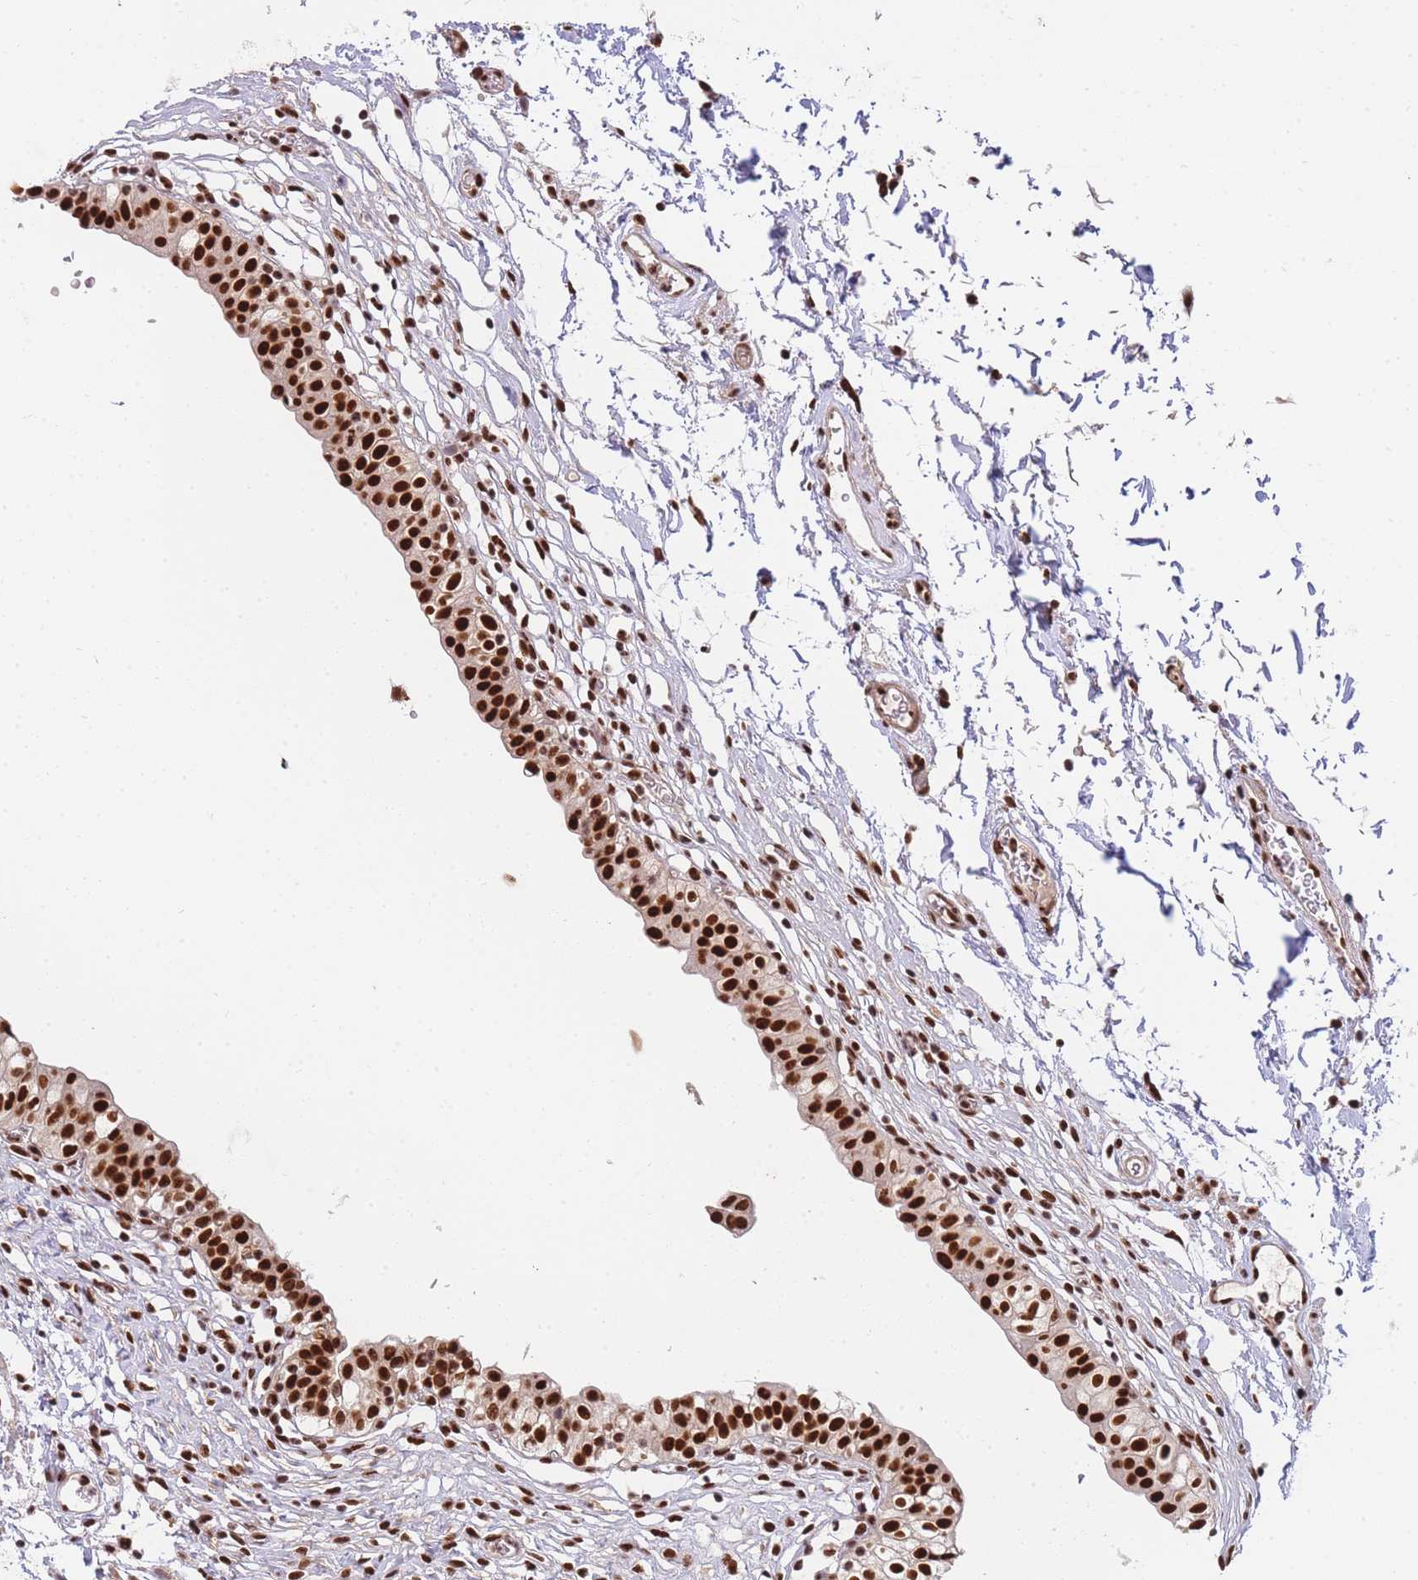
{"staining": {"intensity": "strong", "quantity": ">75%", "location": "nuclear"}, "tissue": "urinary bladder", "cell_type": "Urothelial cells", "image_type": "normal", "snomed": [{"axis": "morphology", "description": "Normal tissue, NOS"}, {"axis": "topography", "description": "Urinary bladder"}, {"axis": "topography", "description": "Peripheral nerve tissue"}], "caption": "Urinary bladder stained with immunohistochemistry (IHC) reveals strong nuclear positivity in approximately >75% of urothelial cells.", "gene": "PRKDC", "patient": {"sex": "male", "age": 55}}